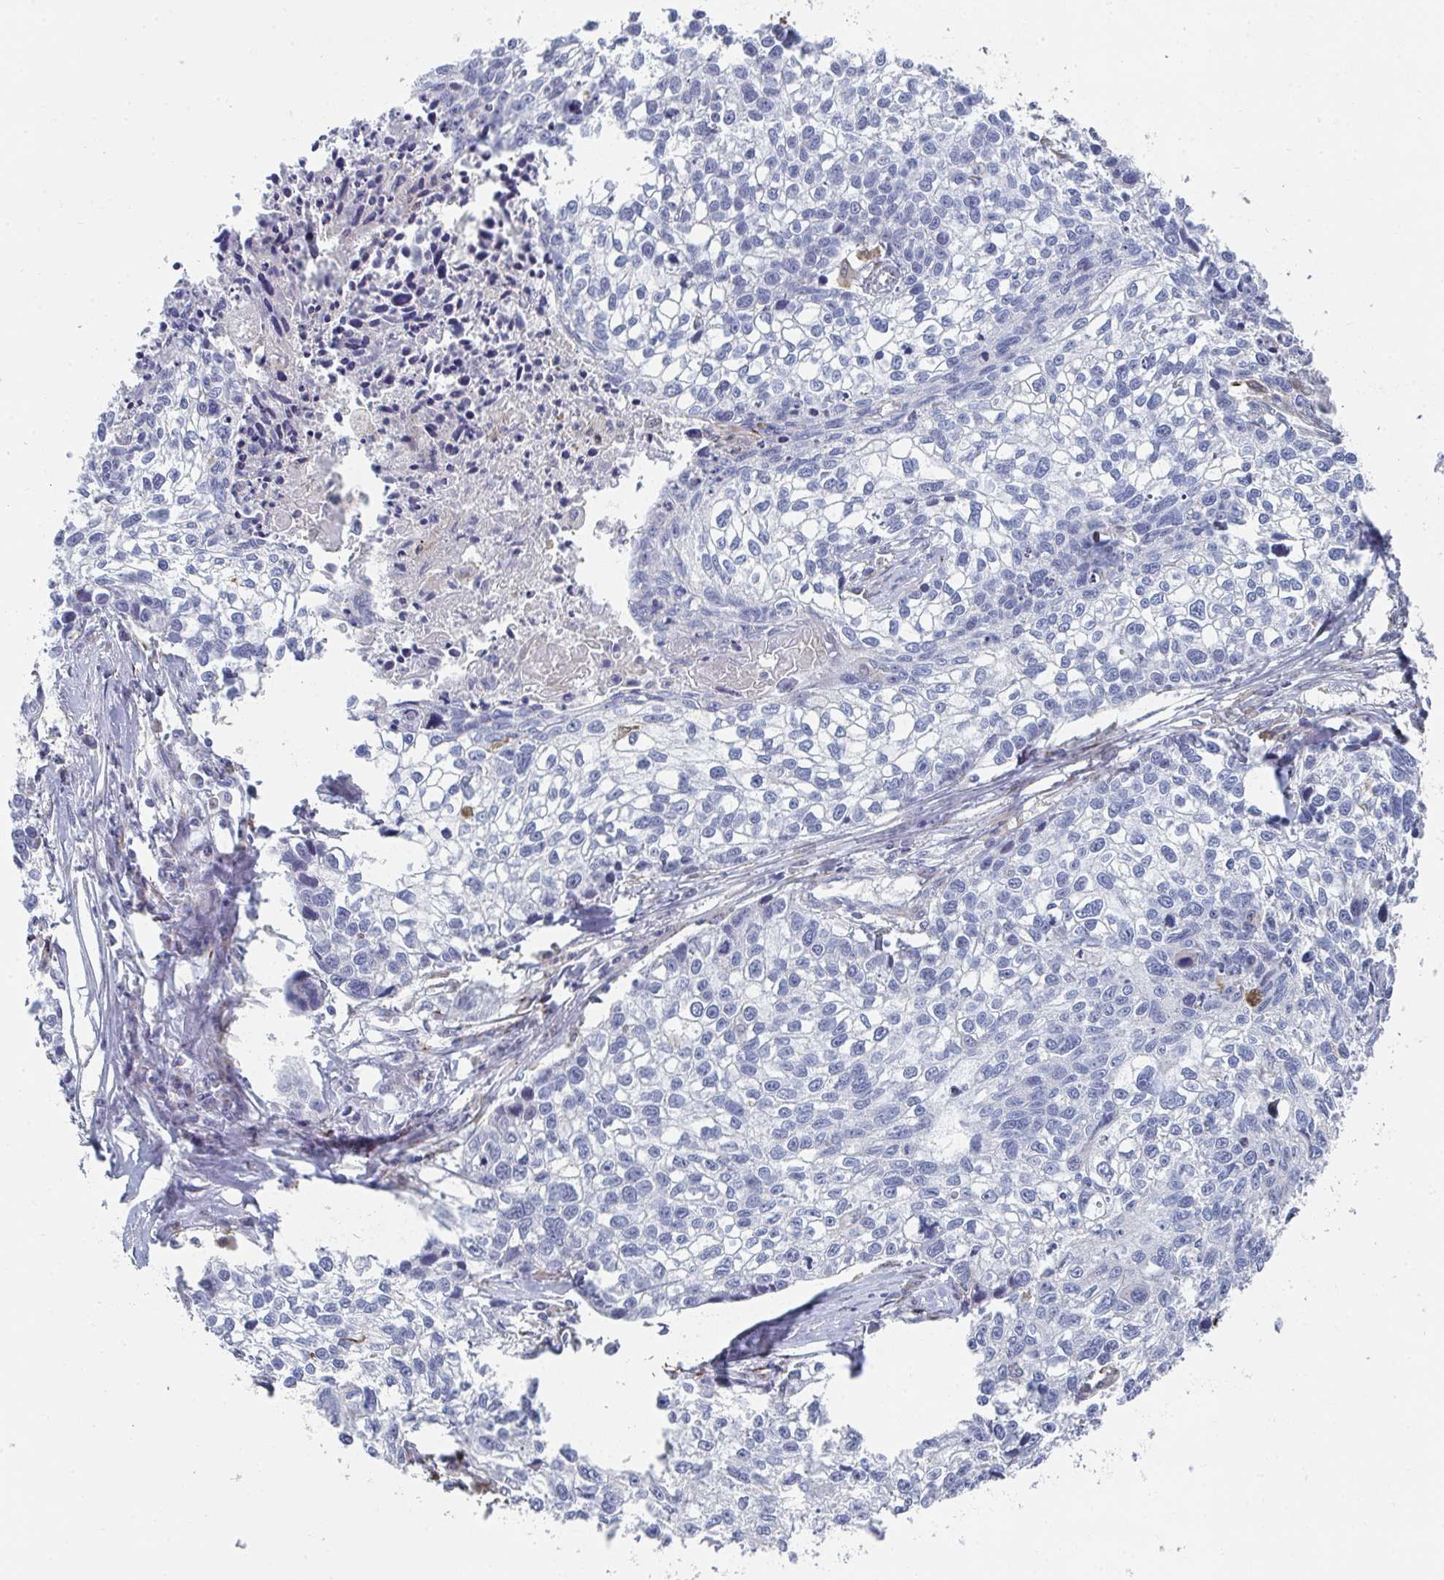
{"staining": {"intensity": "negative", "quantity": "none", "location": "none"}, "tissue": "lung cancer", "cell_type": "Tumor cells", "image_type": "cancer", "snomed": [{"axis": "morphology", "description": "Squamous cell carcinoma, NOS"}, {"axis": "topography", "description": "Lung"}], "caption": "High magnification brightfield microscopy of lung squamous cell carcinoma stained with DAB (brown) and counterstained with hematoxylin (blue): tumor cells show no significant staining.", "gene": "PSMG1", "patient": {"sex": "male", "age": 74}}